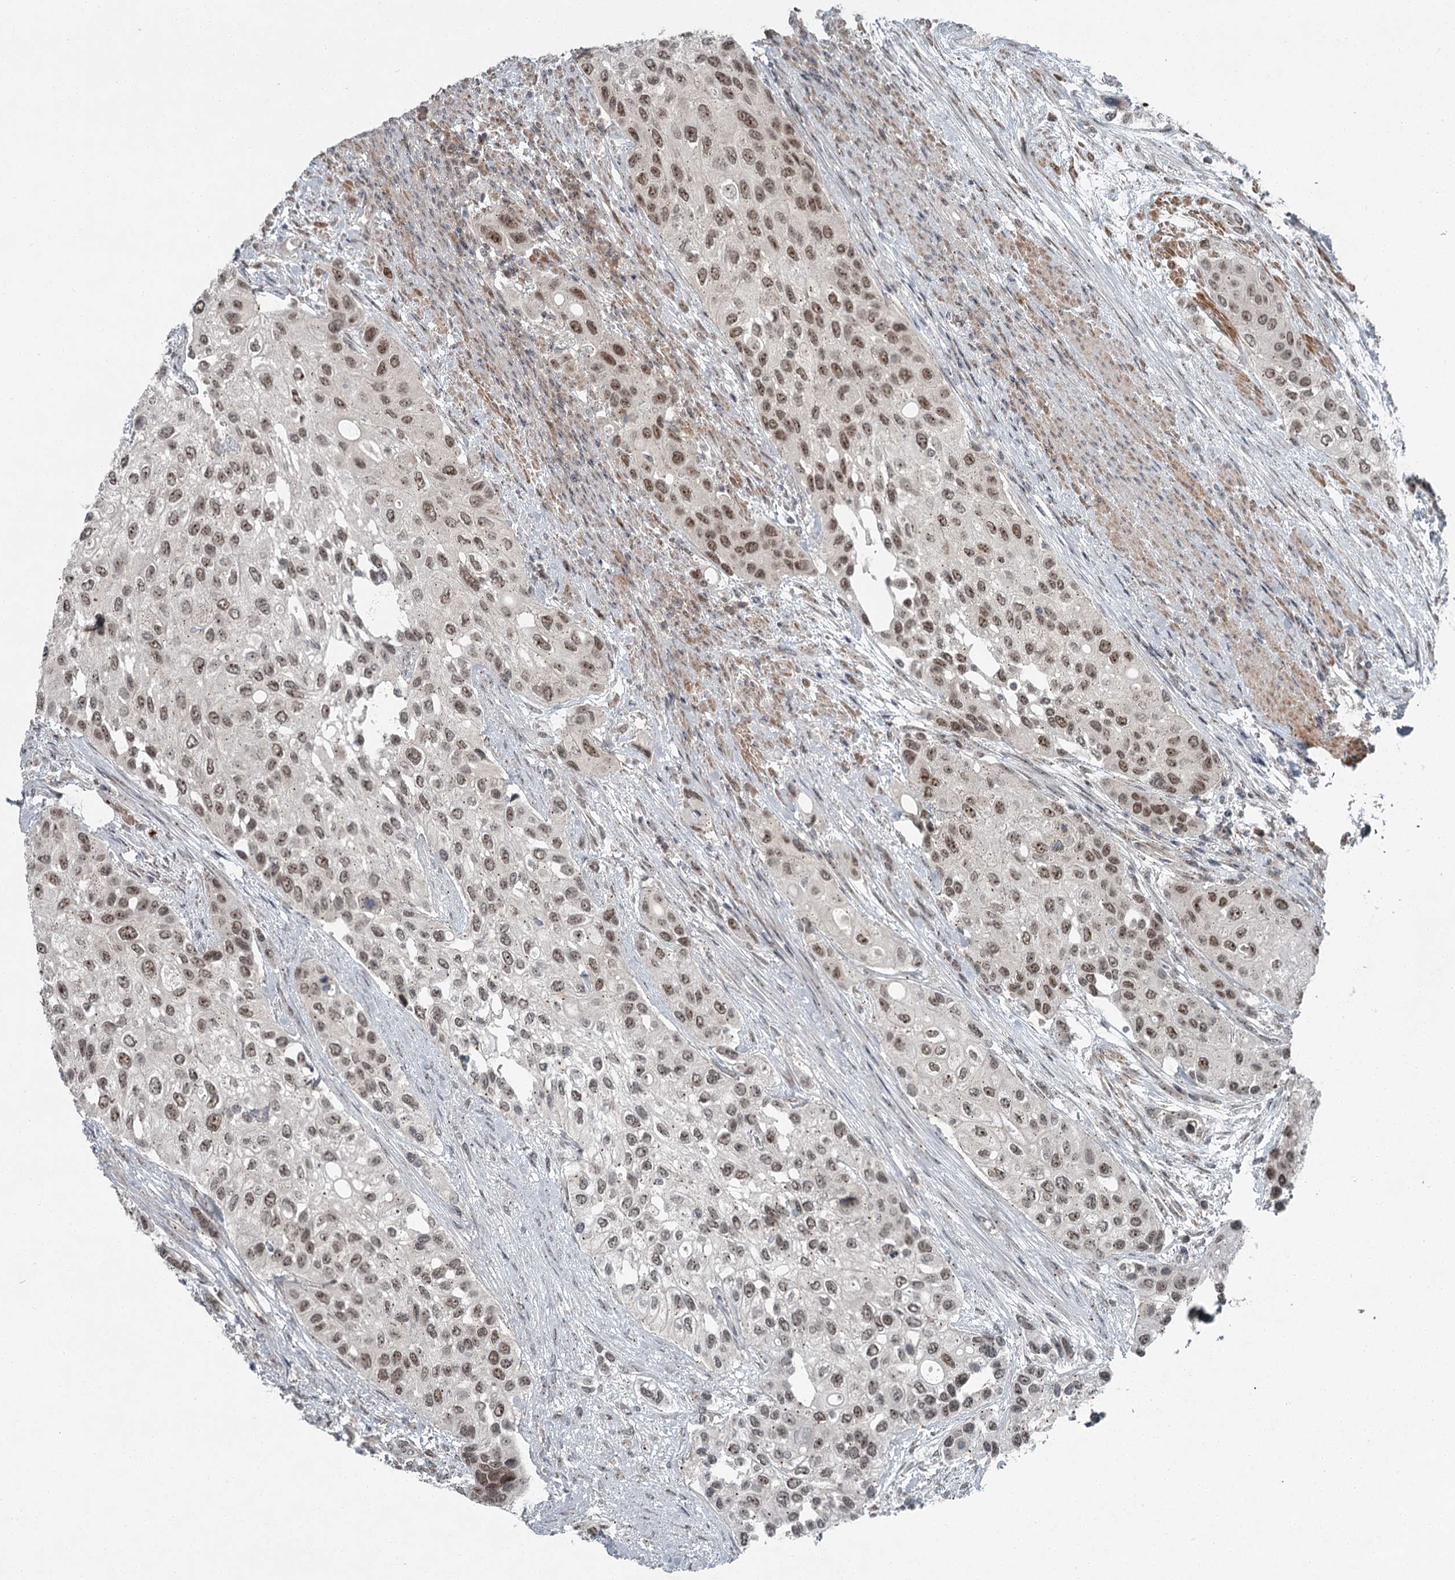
{"staining": {"intensity": "moderate", "quantity": ">75%", "location": "nuclear"}, "tissue": "urothelial cancer", "cell_type": "Tumor cells", "image_type": "cancer", "snomed": [{"axis": "morphology", "description": "Normal tissue, NOS"}, {"axis": "morphology", "description": "Urothelial carcinoma, High grade"}, {"axis": "topography", "description": "Vascular tissue"}, {"axis": "topography", "description": "Urinary bladder"}], "caption": "The photomicrograph demonstrates immunohistochemical staining of urothelial carcinoma (high-grade). There is moderate nuclear expression is present in approximately >75% of tumor cells.", "gene": "EXOSC1", "patient": {"sex": "female", "age": 56}}